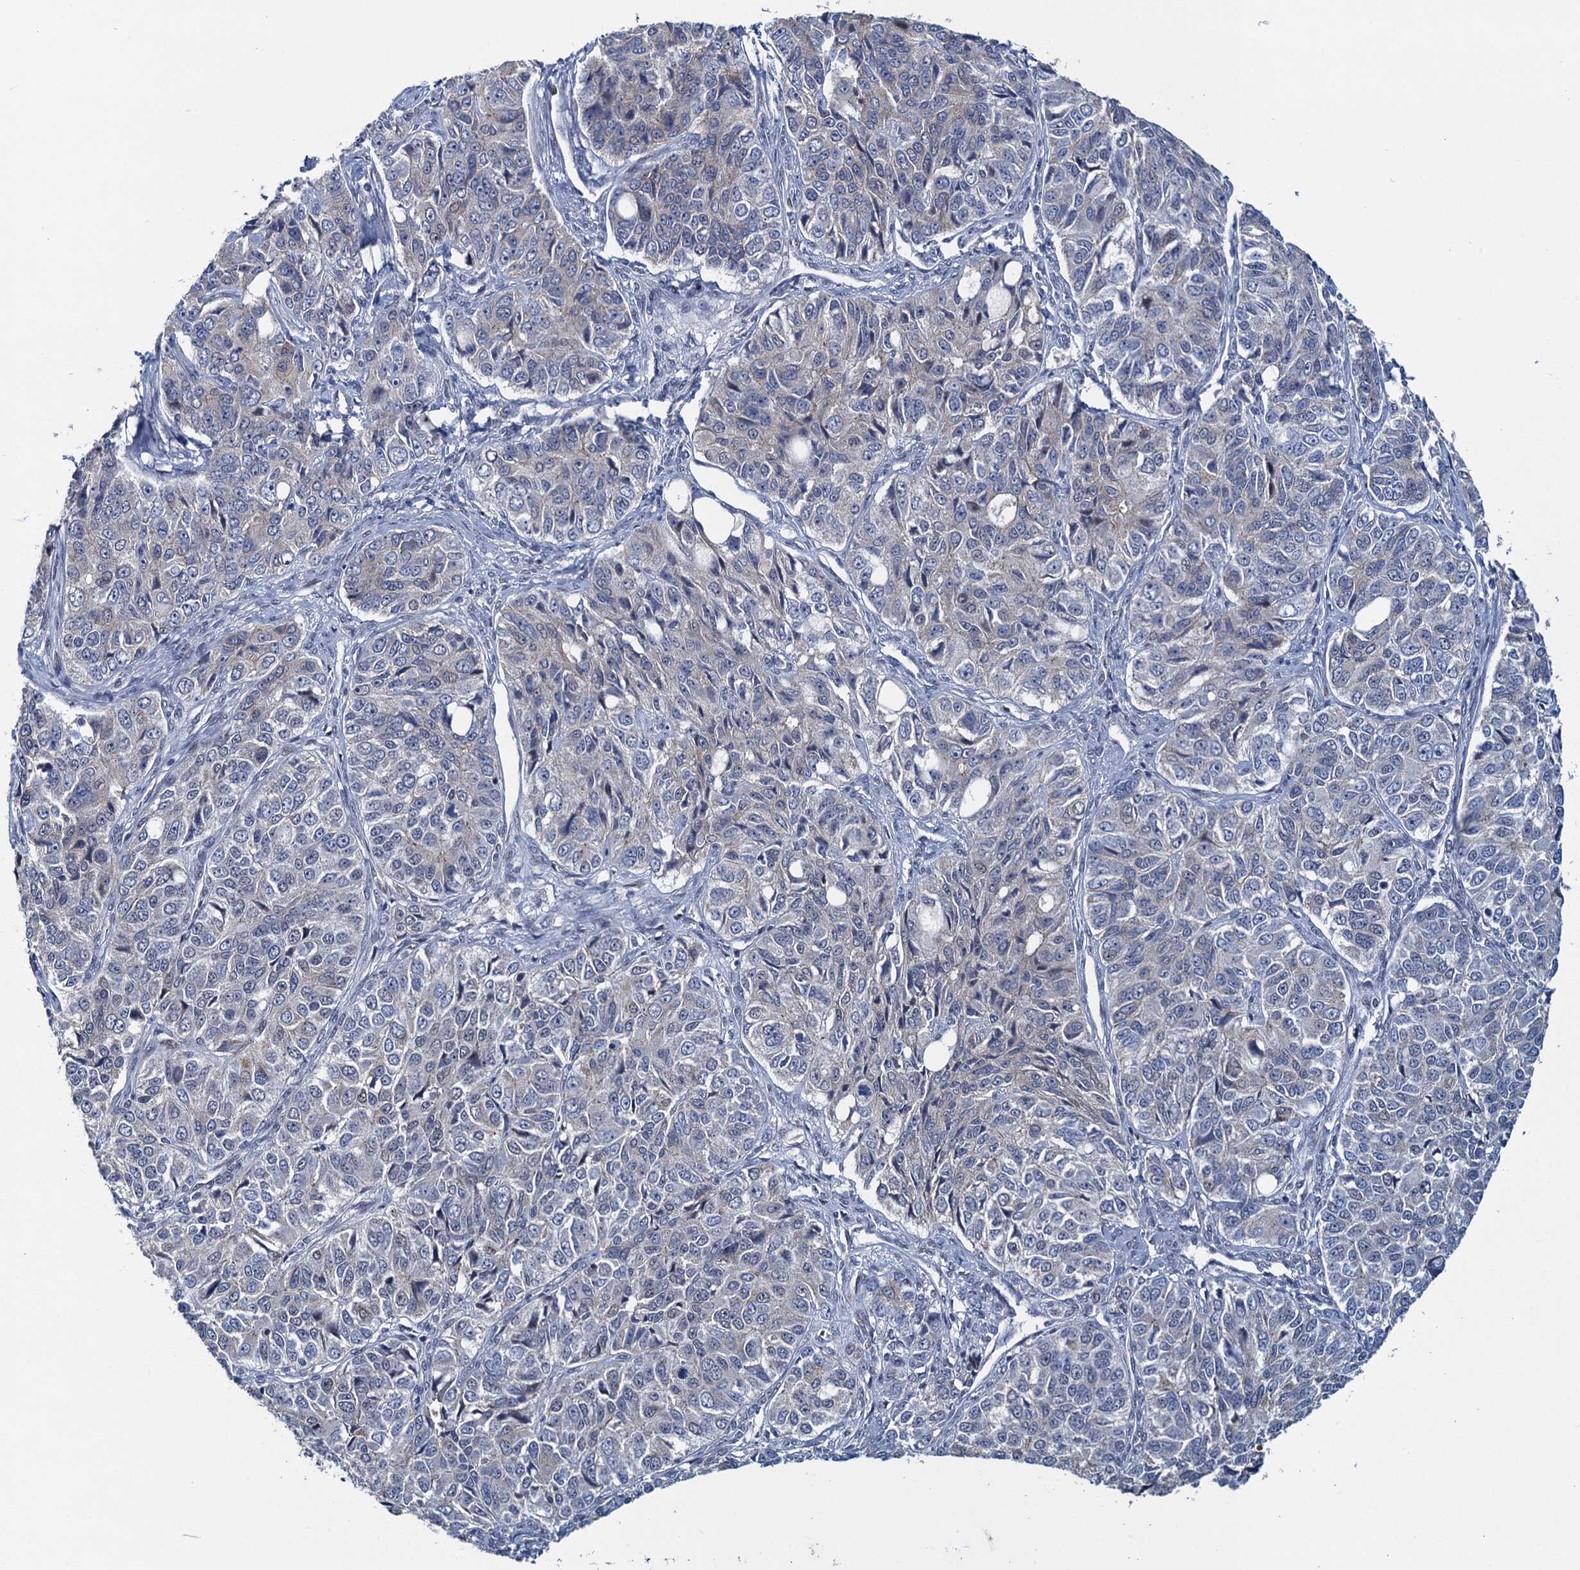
{"staining": {"intensity": "negative", "quantity": "none", "location": "none"}, "tissue": "ovarian cancer", "cell_type": "Tumor cells", "image_type": "cancer", "snomed": [{"axis": "morphology", "description": "Carcinoma, endometroid"}, {"axis": "topography", "description": "Ovary"}], "caption": "Photomicrograph shows no significant protein positivity in tumor cells of endometroid carcinoma (ovarian).", "gene": "ATOSA", "patient": {"sex": "female", "age": 51}}